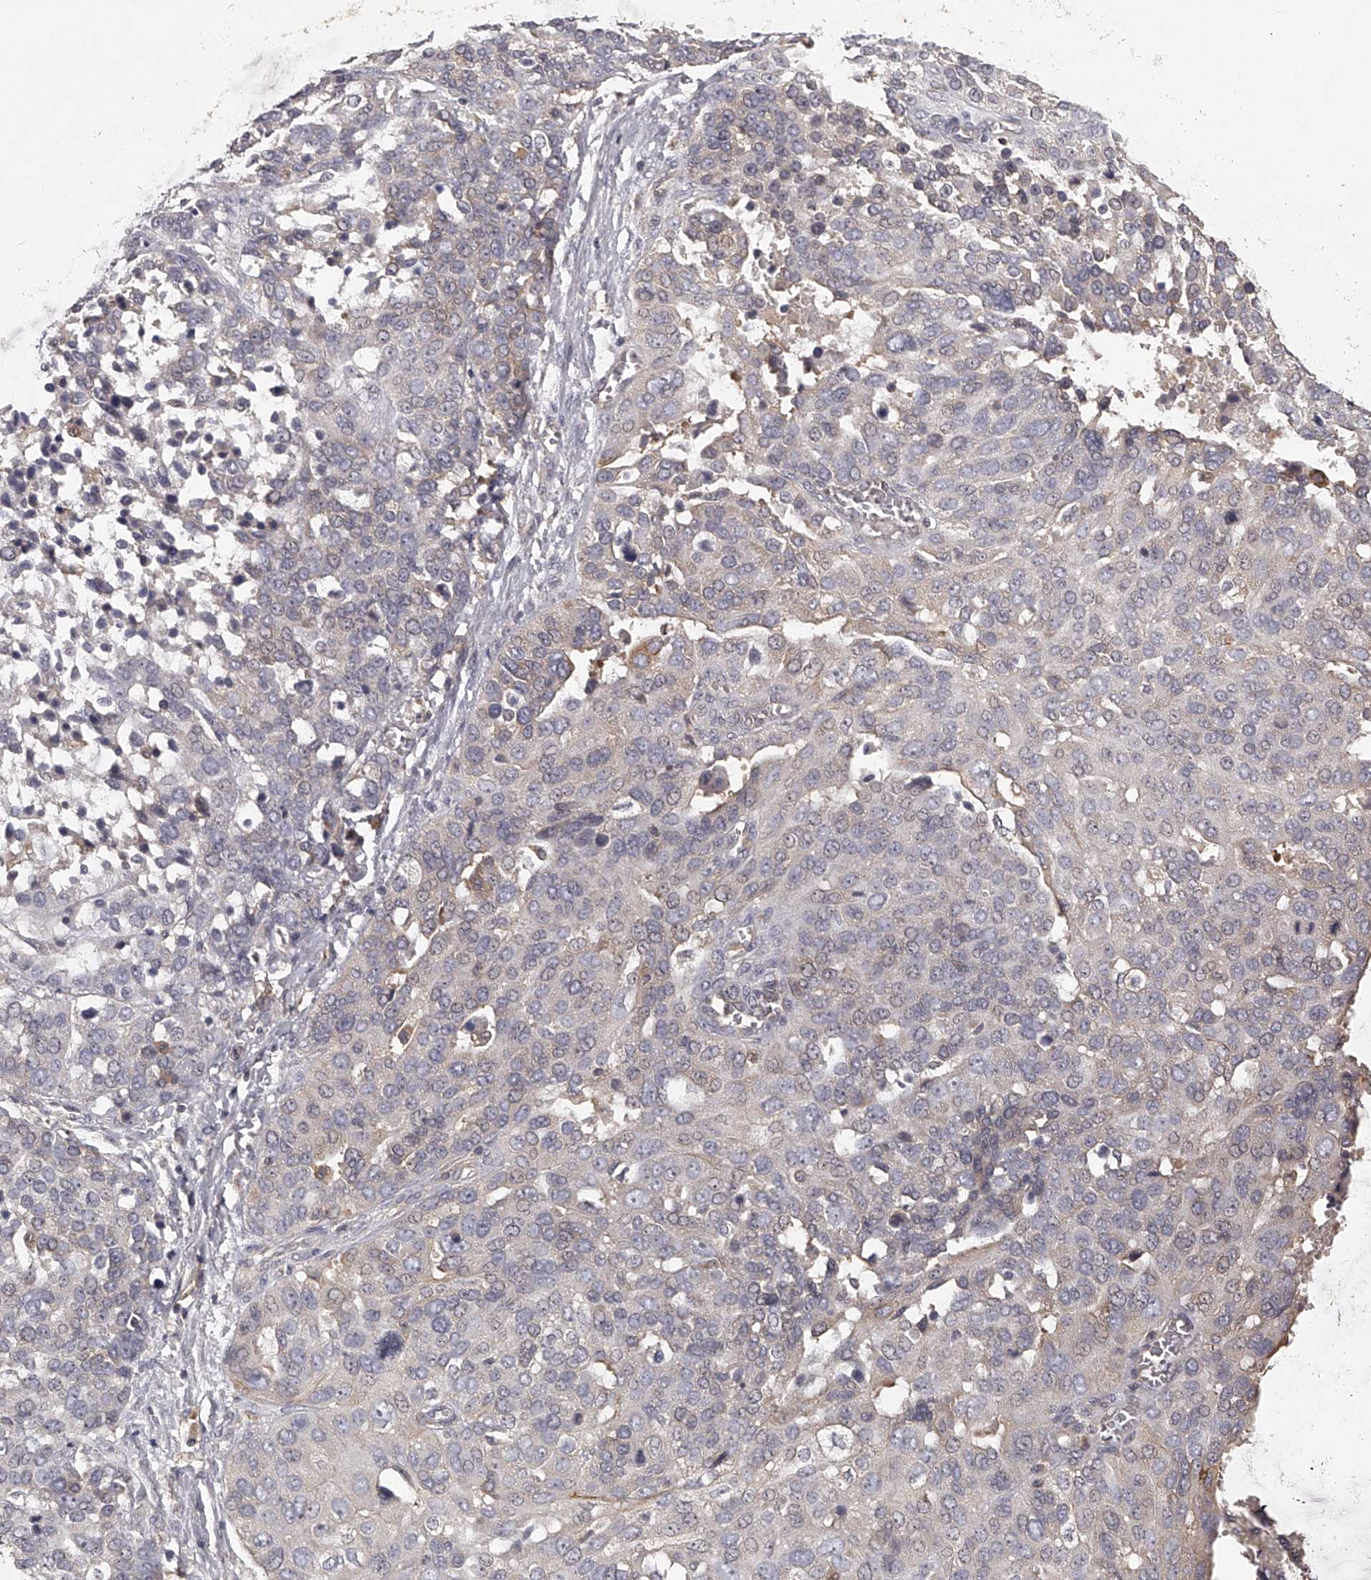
{"staining": {"intensity": "negative", "quantity": "none", "location": "none"}, "tissue": "ovarian cancer", "cell_type": "Tumor cells", "image_type": "cancer", "snomed": [{"axis": "morphology", "description": "Cystadenocarcinoma, serous, NOS"}, {"axis": "topography", "description": "Ovary"}], "caption": "Tumor cells are negative for protein expression in human ovarian serous cystadenocarcinoma.", "gene": "TNN", "patient": {"sex": "female", "age": 44}}